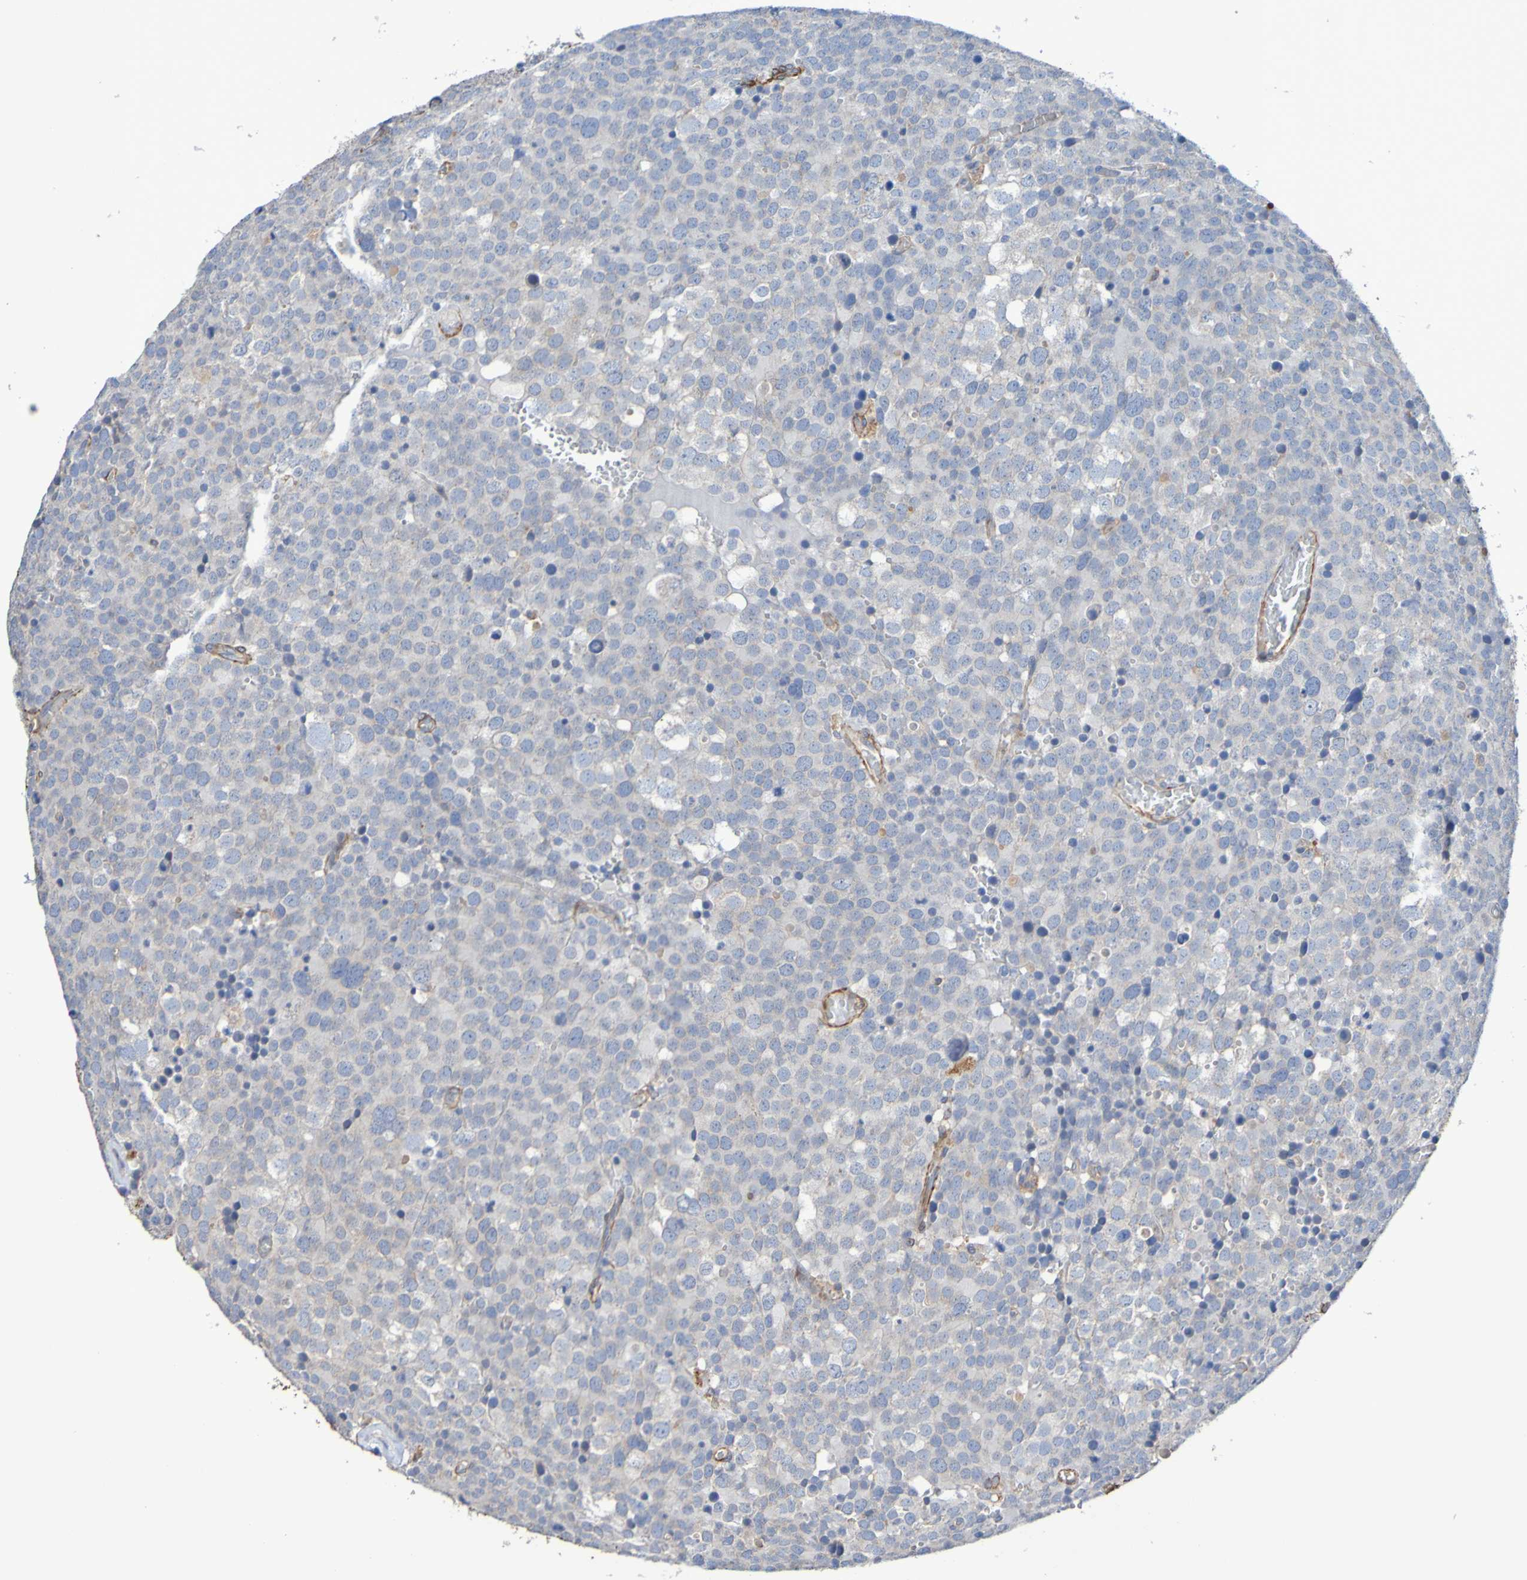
{"staining": {"intensity": "negative", "quantity": "none", "location": "none"}, "tissue": "testis cancer", "cell_type": "Tumor cells", "image_type": "cancer", "snomed": [{"axis": "morphology", "description": "Seminoma, NOS"}, {"axis": "topography", "description": "Testis"}], "caption": "IHC photomicrograph of testis cancer (seminoma) stained for a protein (brown), which reveals no expression in tumor cells.", "gene": "SRPRB", "patient": {"sex": "male", "age": 71}}